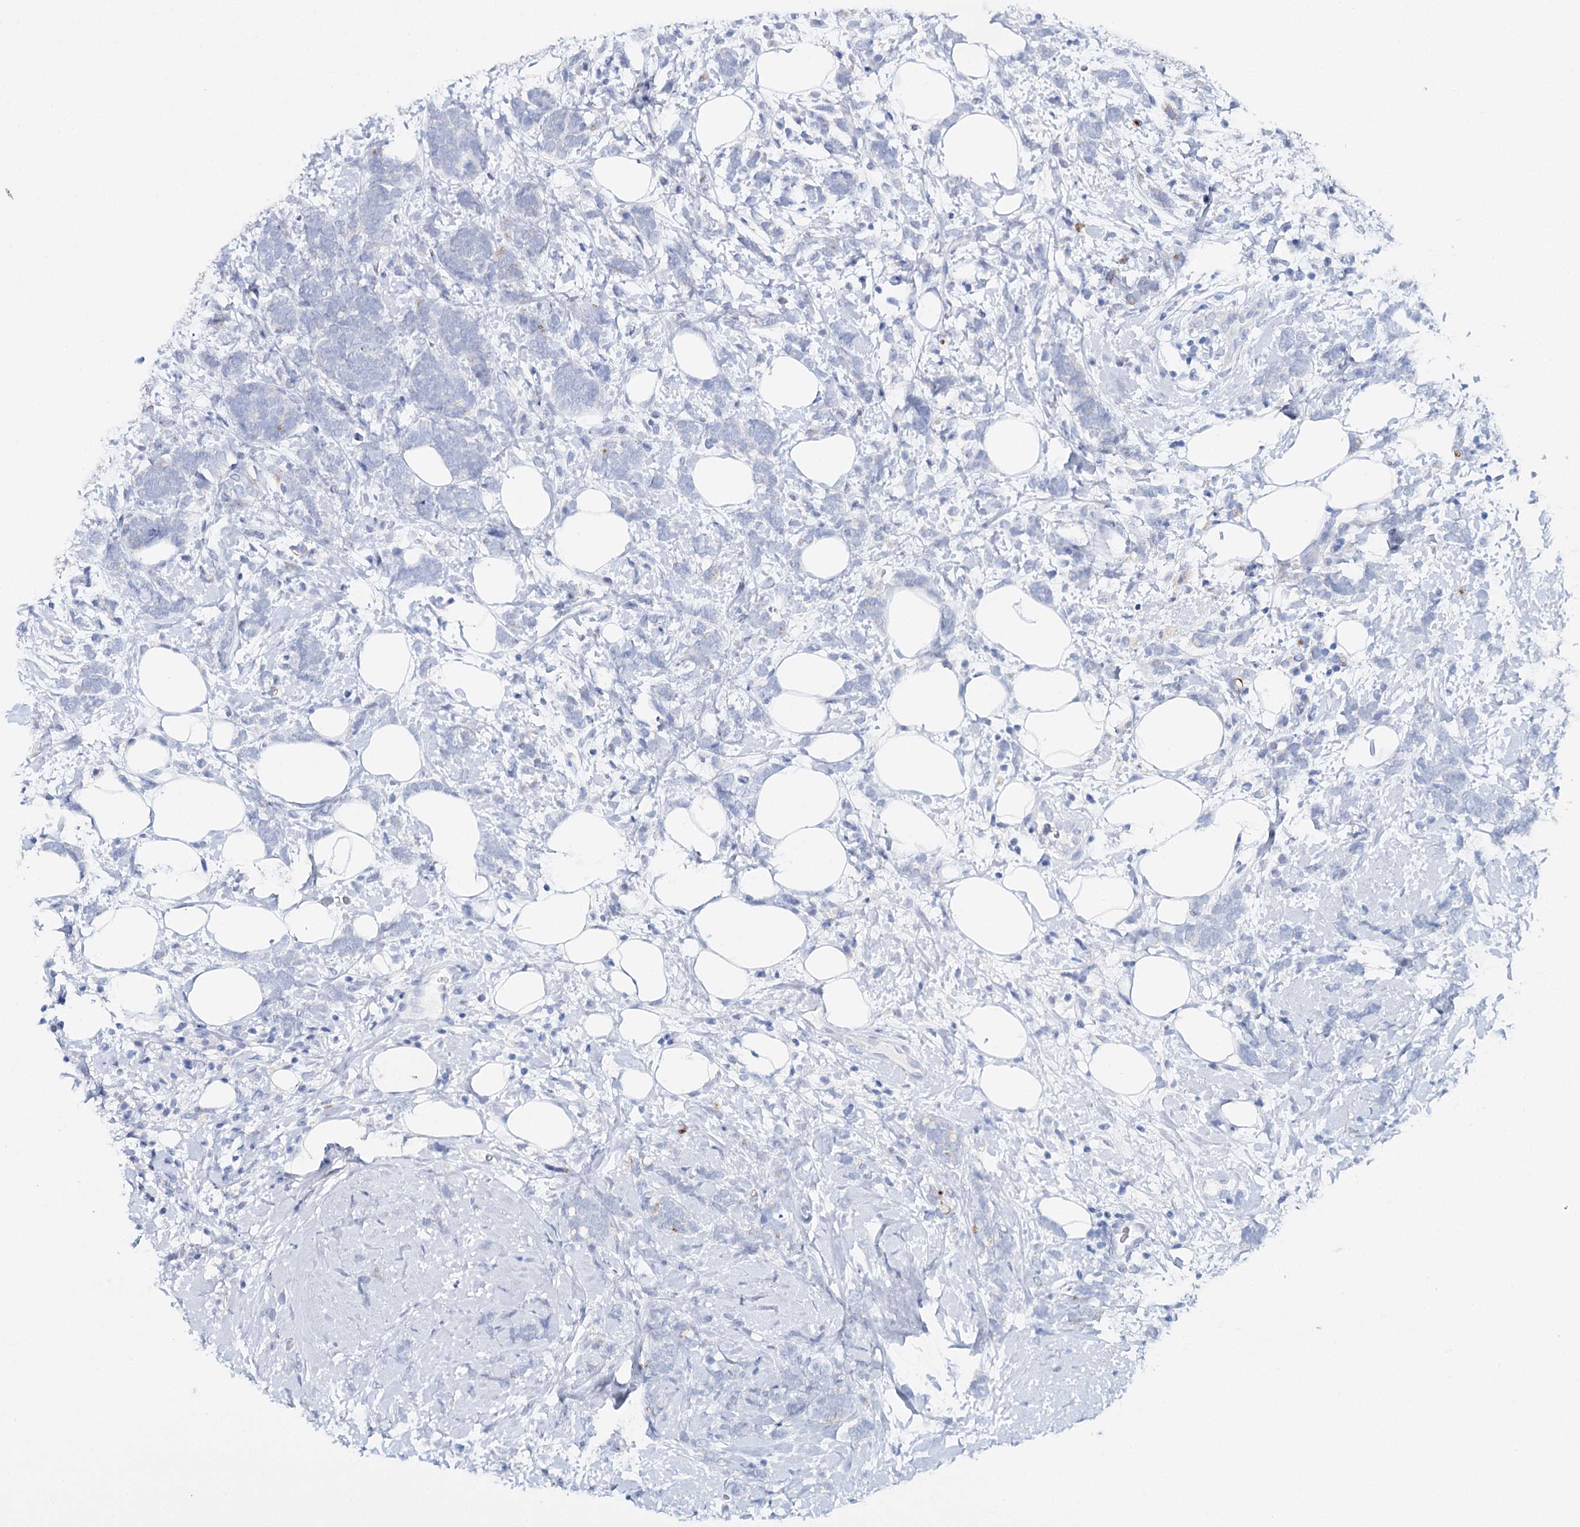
{"staining": {"intensity": "negative", "quantity": "none", "location": "none"}, "tissue": "breast cancer", "cell_type": "Tumor cells", "image_type": "cancer", "snomed": [{"axis": "morphology", "description": "Lobular carcinoma"}, {"axis": "topography", "description": "Breast"}], "caption": "Breast lobular carcinoma was stained to show a protein in brown. There is no significant positivity in tumor cells.", "gene": "CEACAM8", "patient": {"sex": "female", "age": 58}}